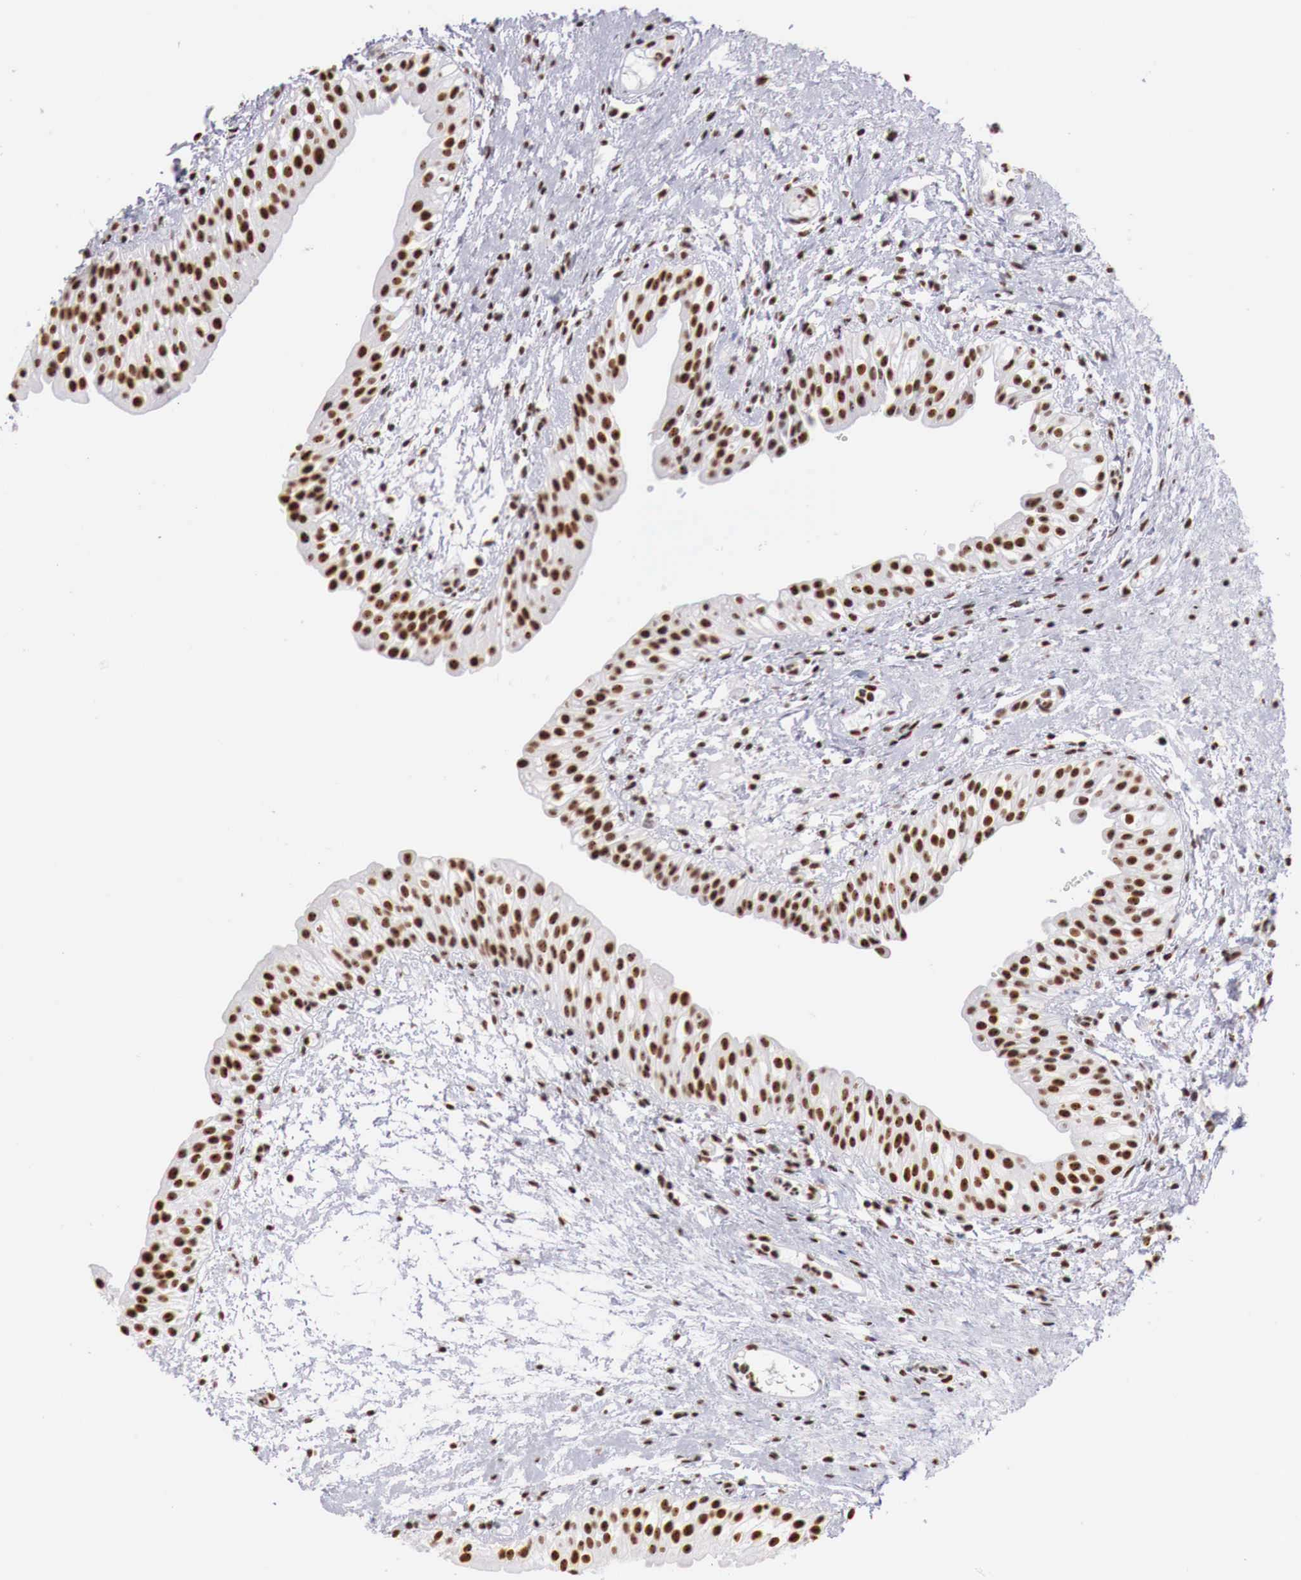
{"staining": {"intensity": "strong", "quantity": ">75%", "location": "nuclear"}, "tissue": "urinary bladder", "cell_type": "Urothelial cells", "image_type": "normal", "snomed": [{"axis": "morphology", "description": "Normal tissue, NOS"}, {"axis": "topography", "description": "Urinary bladder"}], "caption": "Human urinary bladder stained for a protein (brown) demonstrates strong nuclear positive staining in about >75% of urothelial cells.", "gene": "DKC1", "patient": {"sex": "male", "age": 48}}